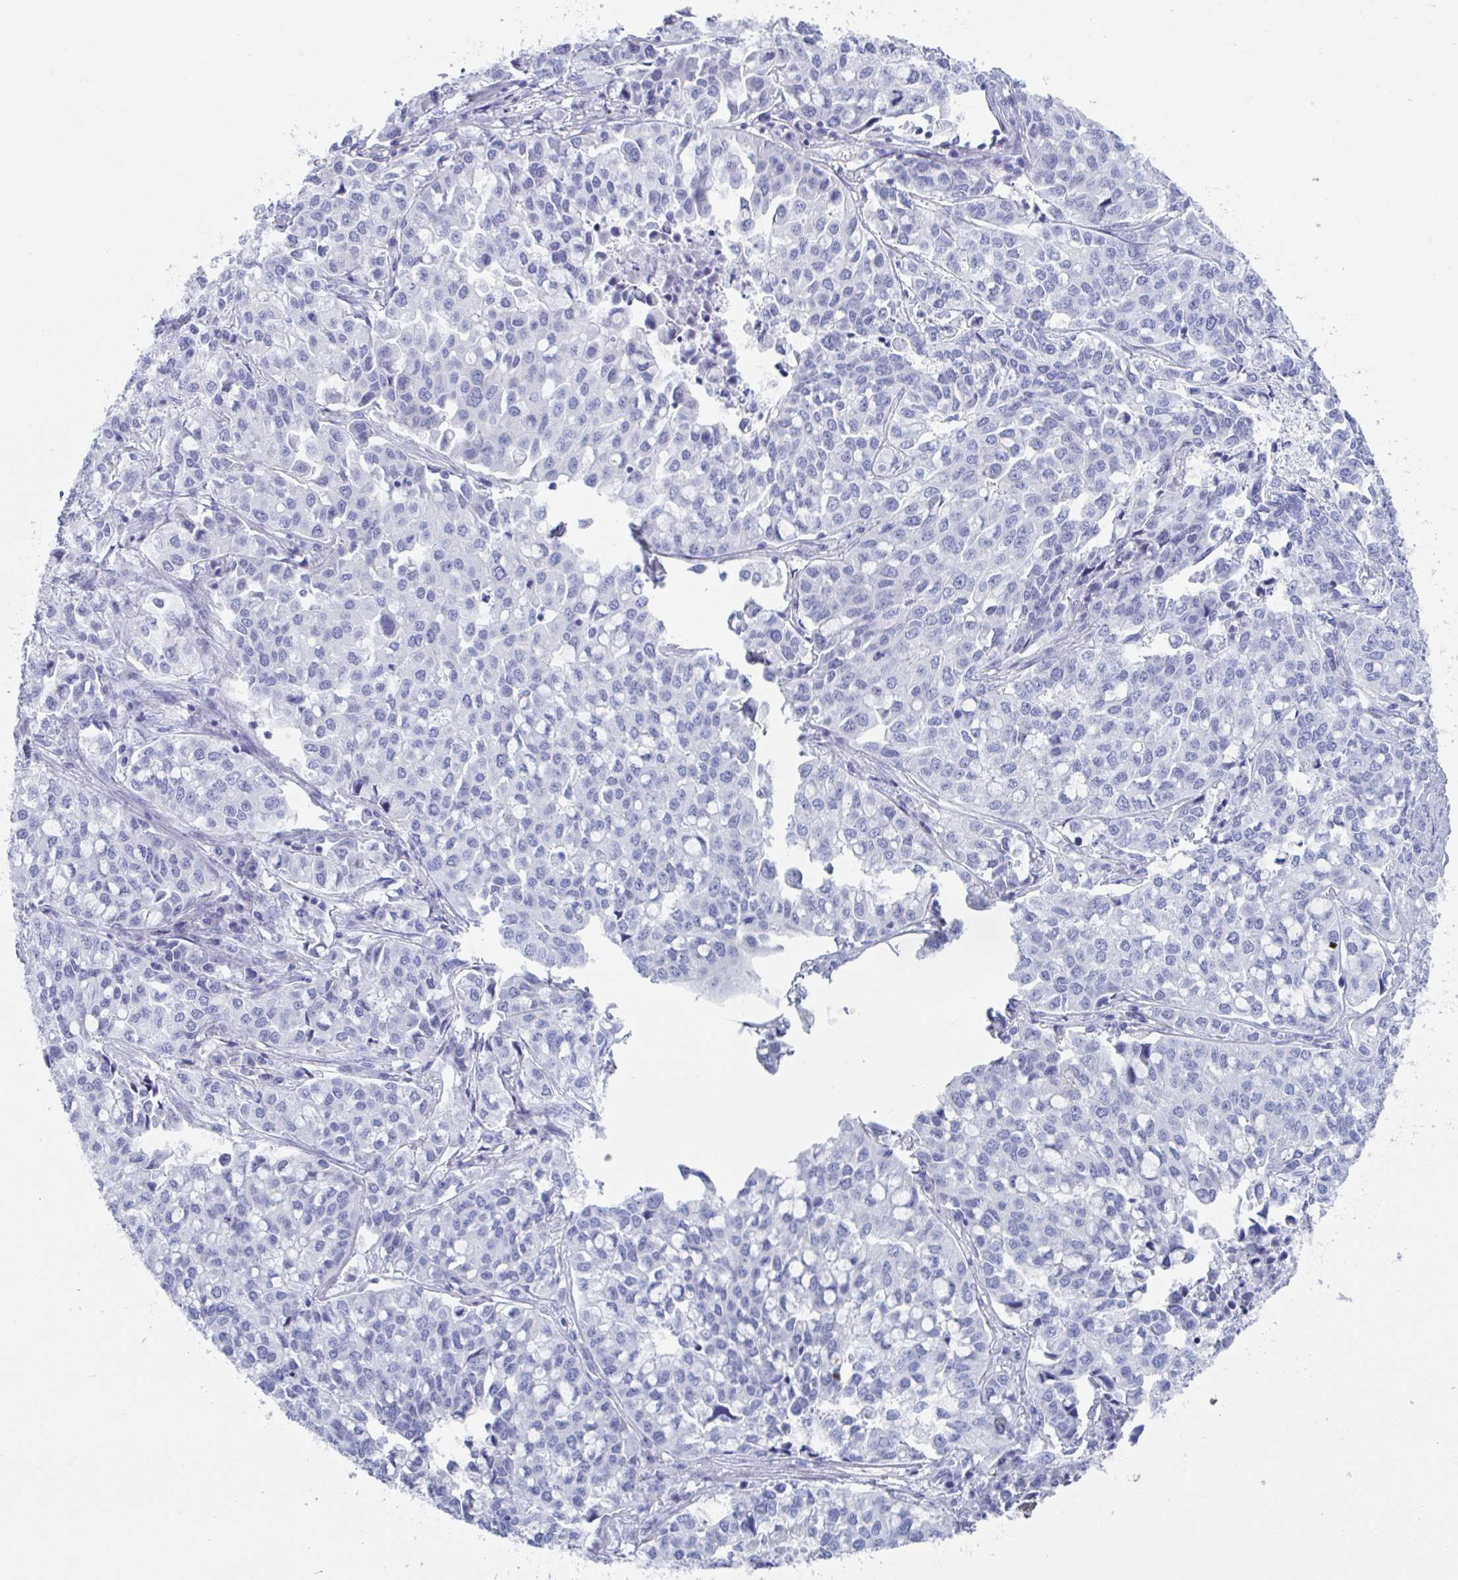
{"staining": {"intensity": "negative", "quantity": "none", "location": "none"}, "tissue": "lung cancer", "cell_type": "Tumor cells", "image_type": "cancer", "snomed": [{"axis": "morphology", "description": "Adenocarcinoma, NOS"}, {"axis": "morphology", "description": "Adenocarcinoma, metastatic, NOS"}, {"axis": "topography", "description": "Lymph node"}, {"axis": "topography", "description": "Lung"}], "caption": "Immunohistochemical staining of human lung cancer (adenocarcinoma) shows no significant expression in tumor cells.", "gene": "ZPBP", "patient": {"sex": "female", "age": 65}}